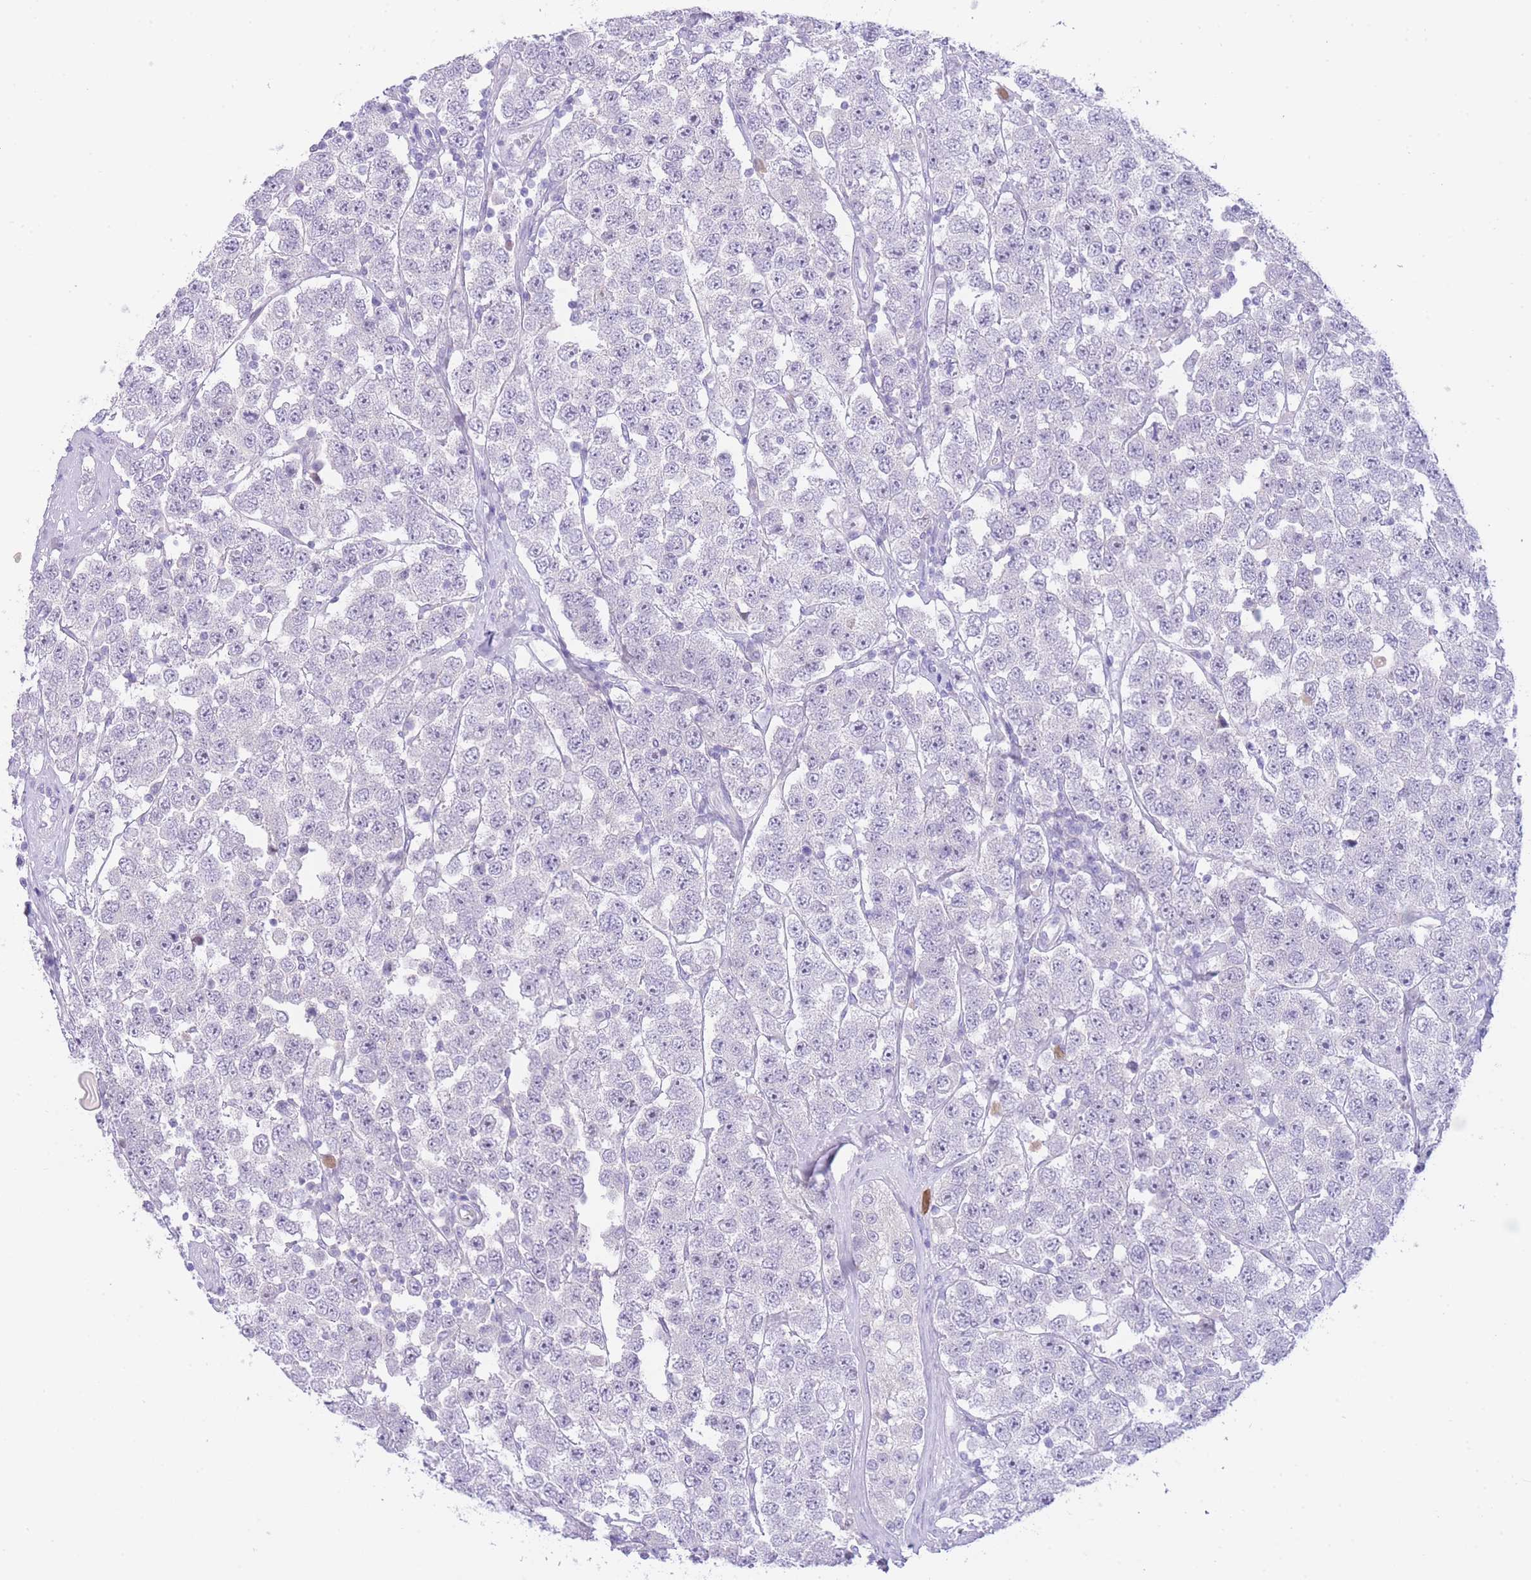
{"staining": {"intensity": "negative", "quantity": "none", "location": "none"}, "tissue": "testis cancer", "cell_type": "Tumor cells", "image_type": "cancer", "snomed": [{"axis": "morphology", "description": "Seminoma, NOS"}, {"axis": "topography", "description": "Testis"}], "caption": "A micrograph of human testis seminoma is negative for staining in tumor cells.", "gene": "ZNF212", "patient": {"sex": "male", "age": 28}}